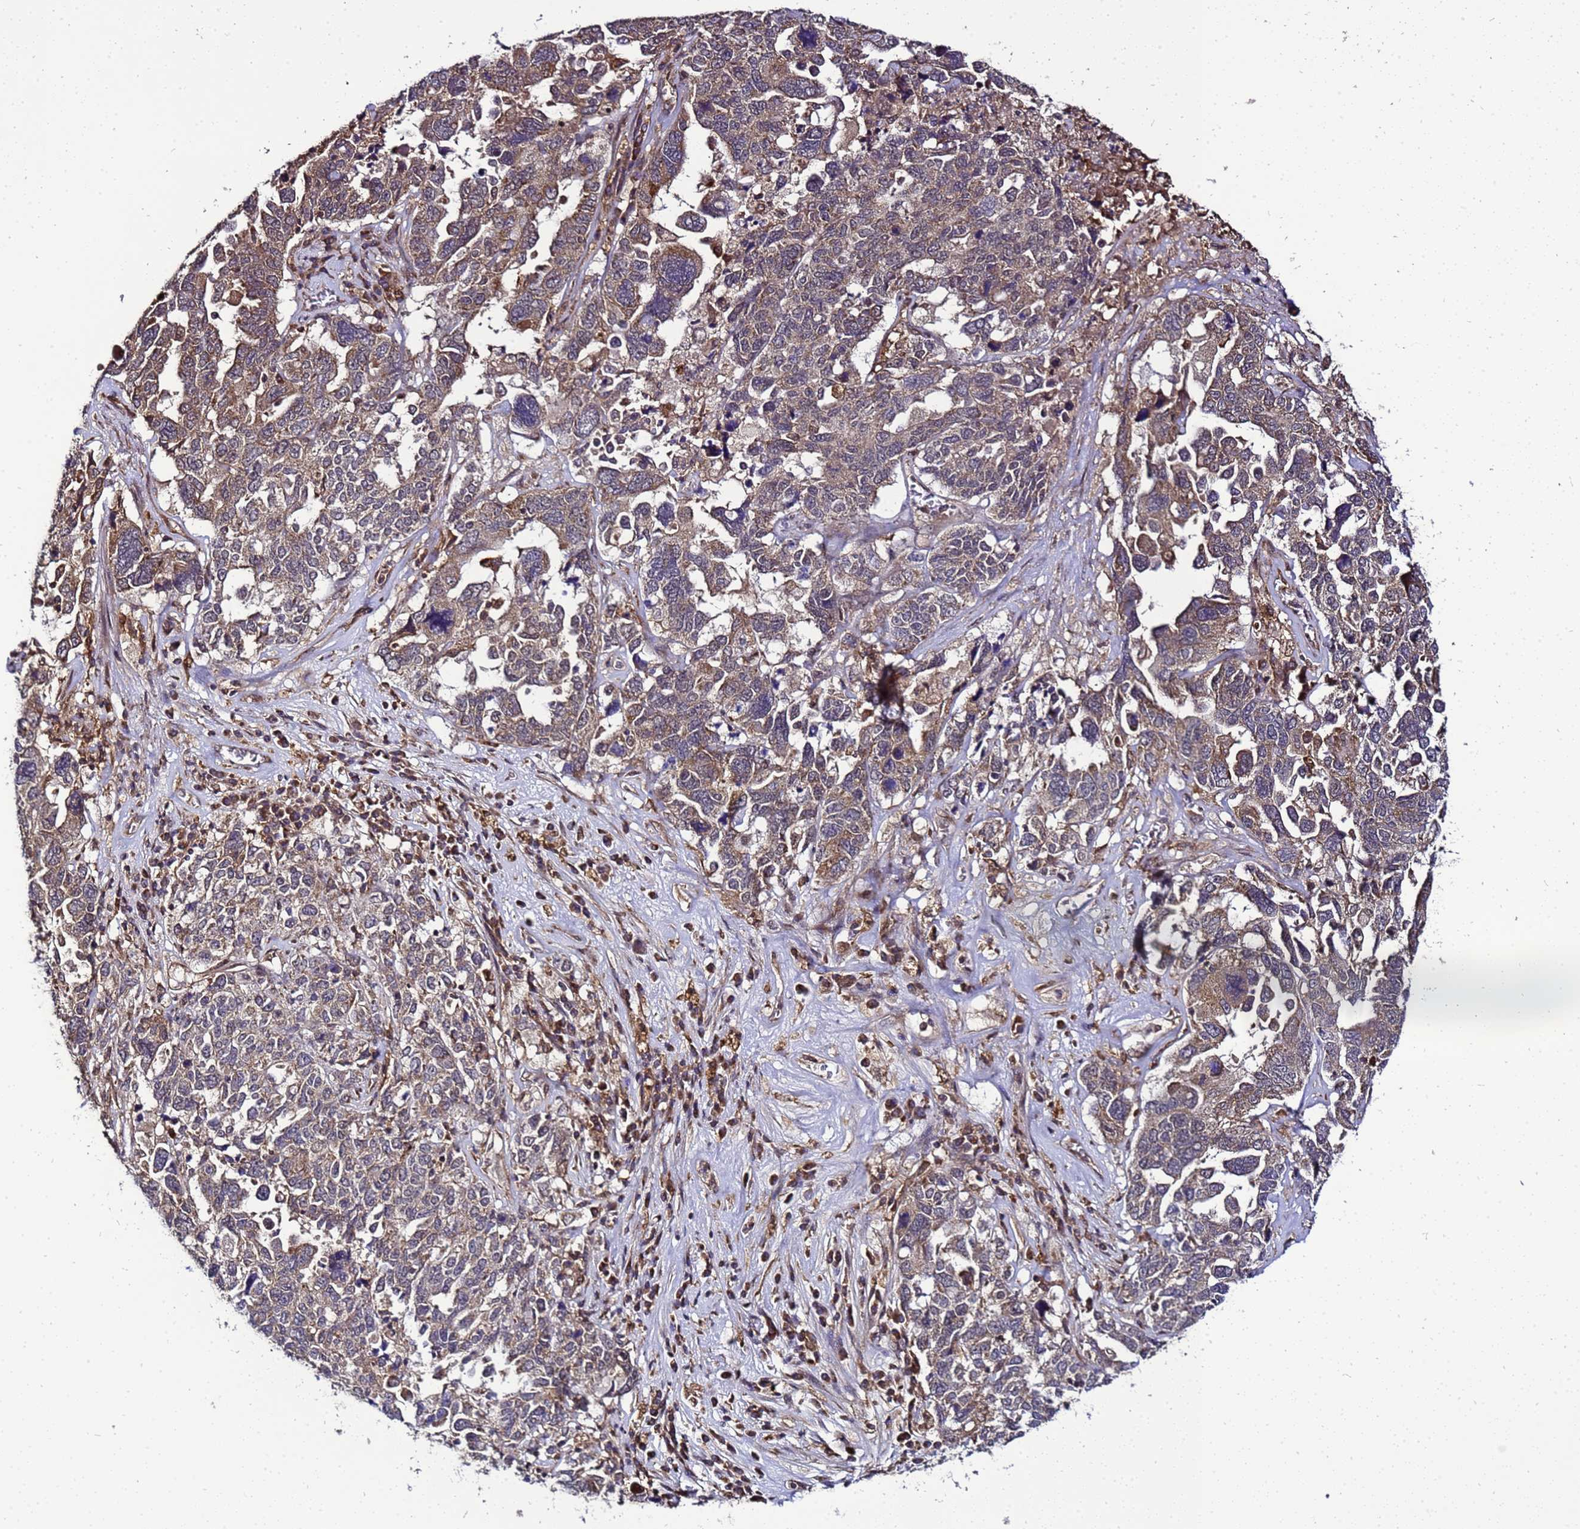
{"staining": {"intensity": "moderate", "quantity": "25%-75%", "location": "cytoplasmic/membranous"}, "tissue": "ovarian cancer", "cell_type": "Tumor cells", "image_type": "cancer", "snomed": [{"axis": "morphology", "description": "Carcinoma, endometroid"}, {"axis": "topography", "description": "Ovary"}], "caption": "Moderate cytoplasmic/membranous positivity for a protein is identified in about 25%-75% of tumor cells of endometroid carcinoma (ovarian) using immunohistochemistry.", "gene": "TRABD", "patient": {"sex": "female", "age": 62}}